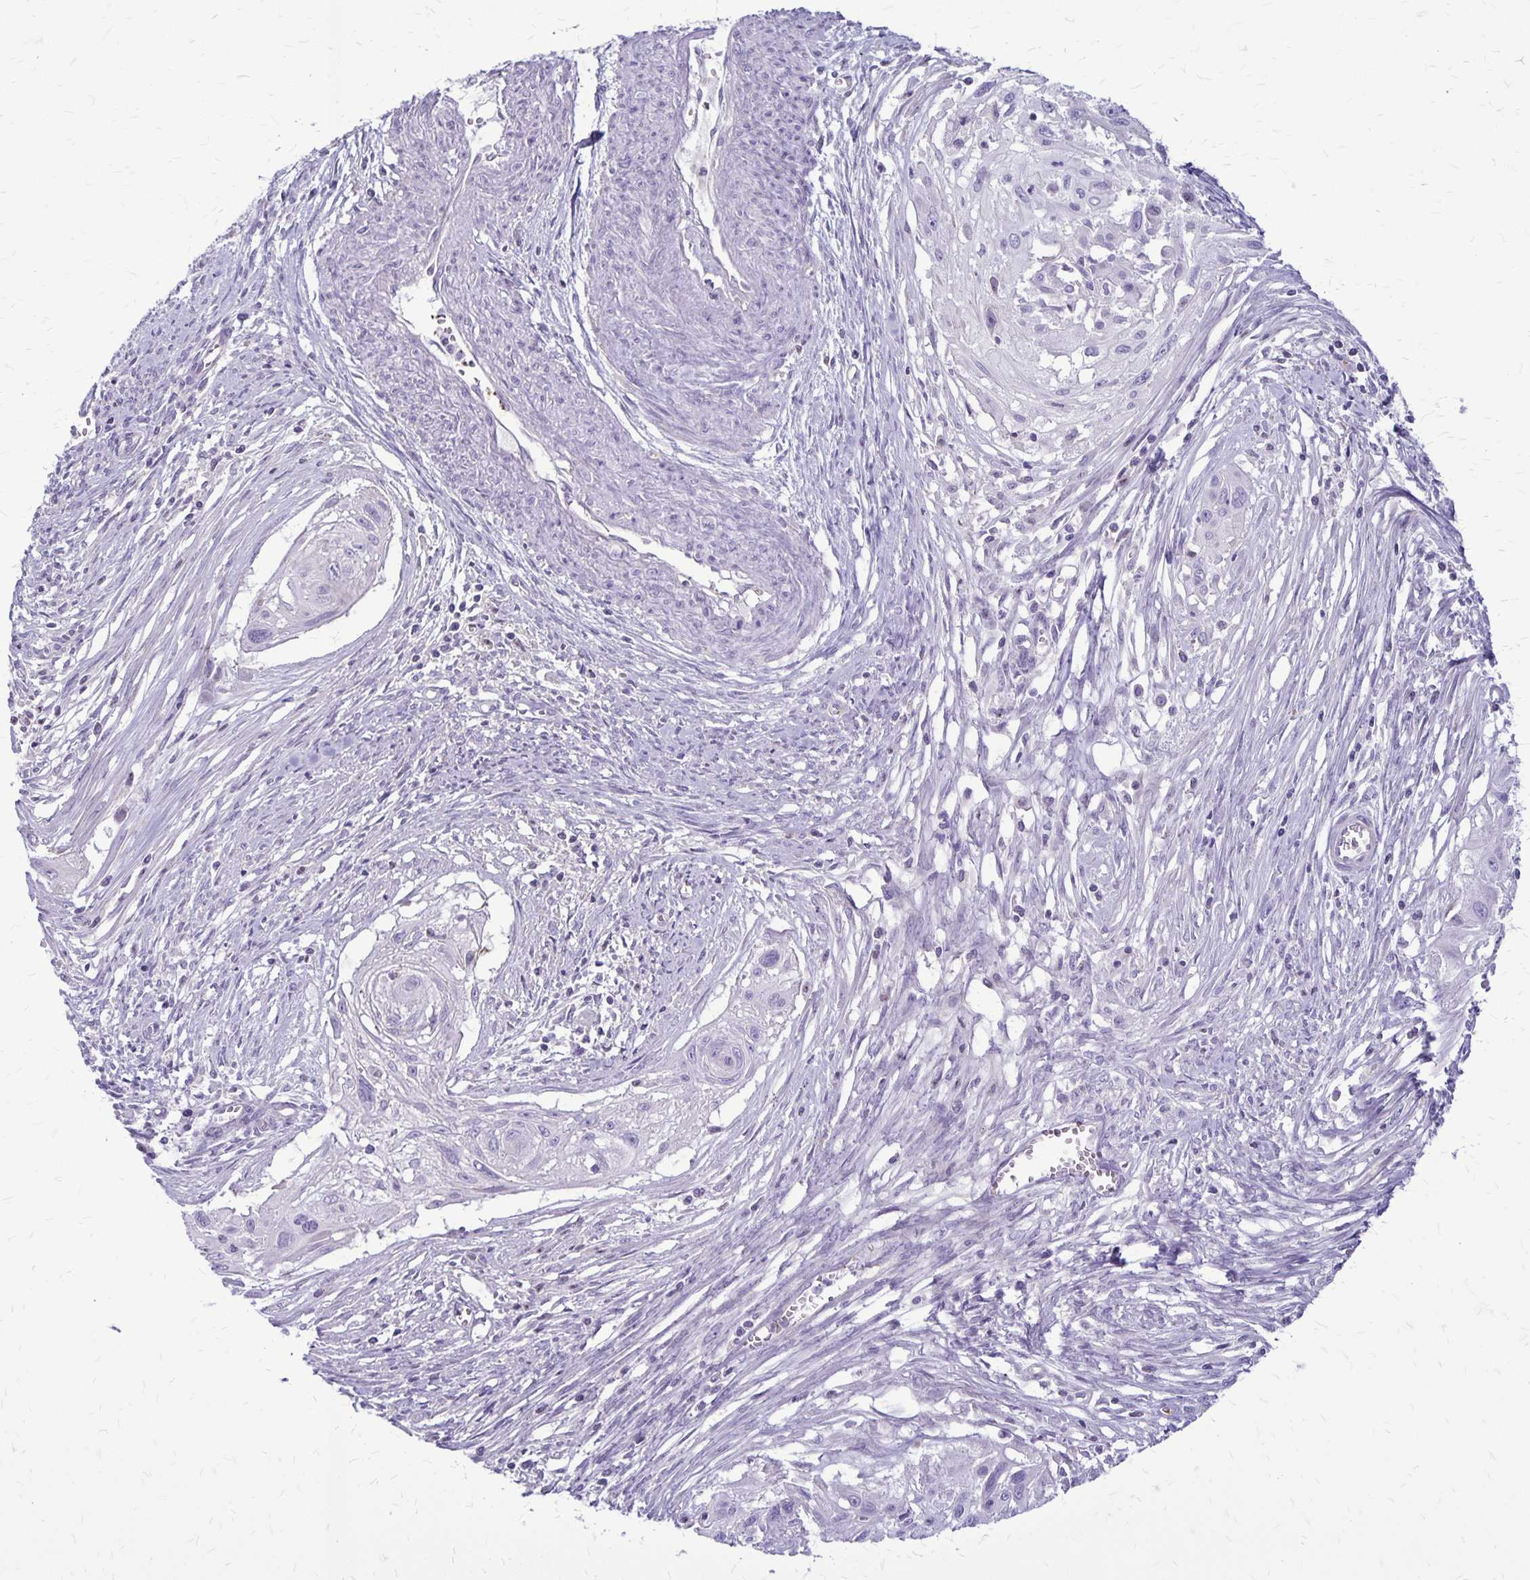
{"staining": {"intensity": "negative", "quantity": "none", "location": "none"}, "tissue": "cervical cancer", "cell_type": "Tumor cells", "image_type": "cancer", "snomed": [{"axis": "morphology", "description": "Squamous cell carcinoma, NOS"}, {"axis": "topography", "description": "Cervix"}], "caption": "High magnification brightfield microscopy of squamous cell carcinoma (cervical) stained with DAB (3,3'-diaminobenzidine) (brown) and counterstained with hematoxylin (blue): tumor cells show no significant expression.", "gene": "GP9", "patient": {"sex": "female", "age": 49}}